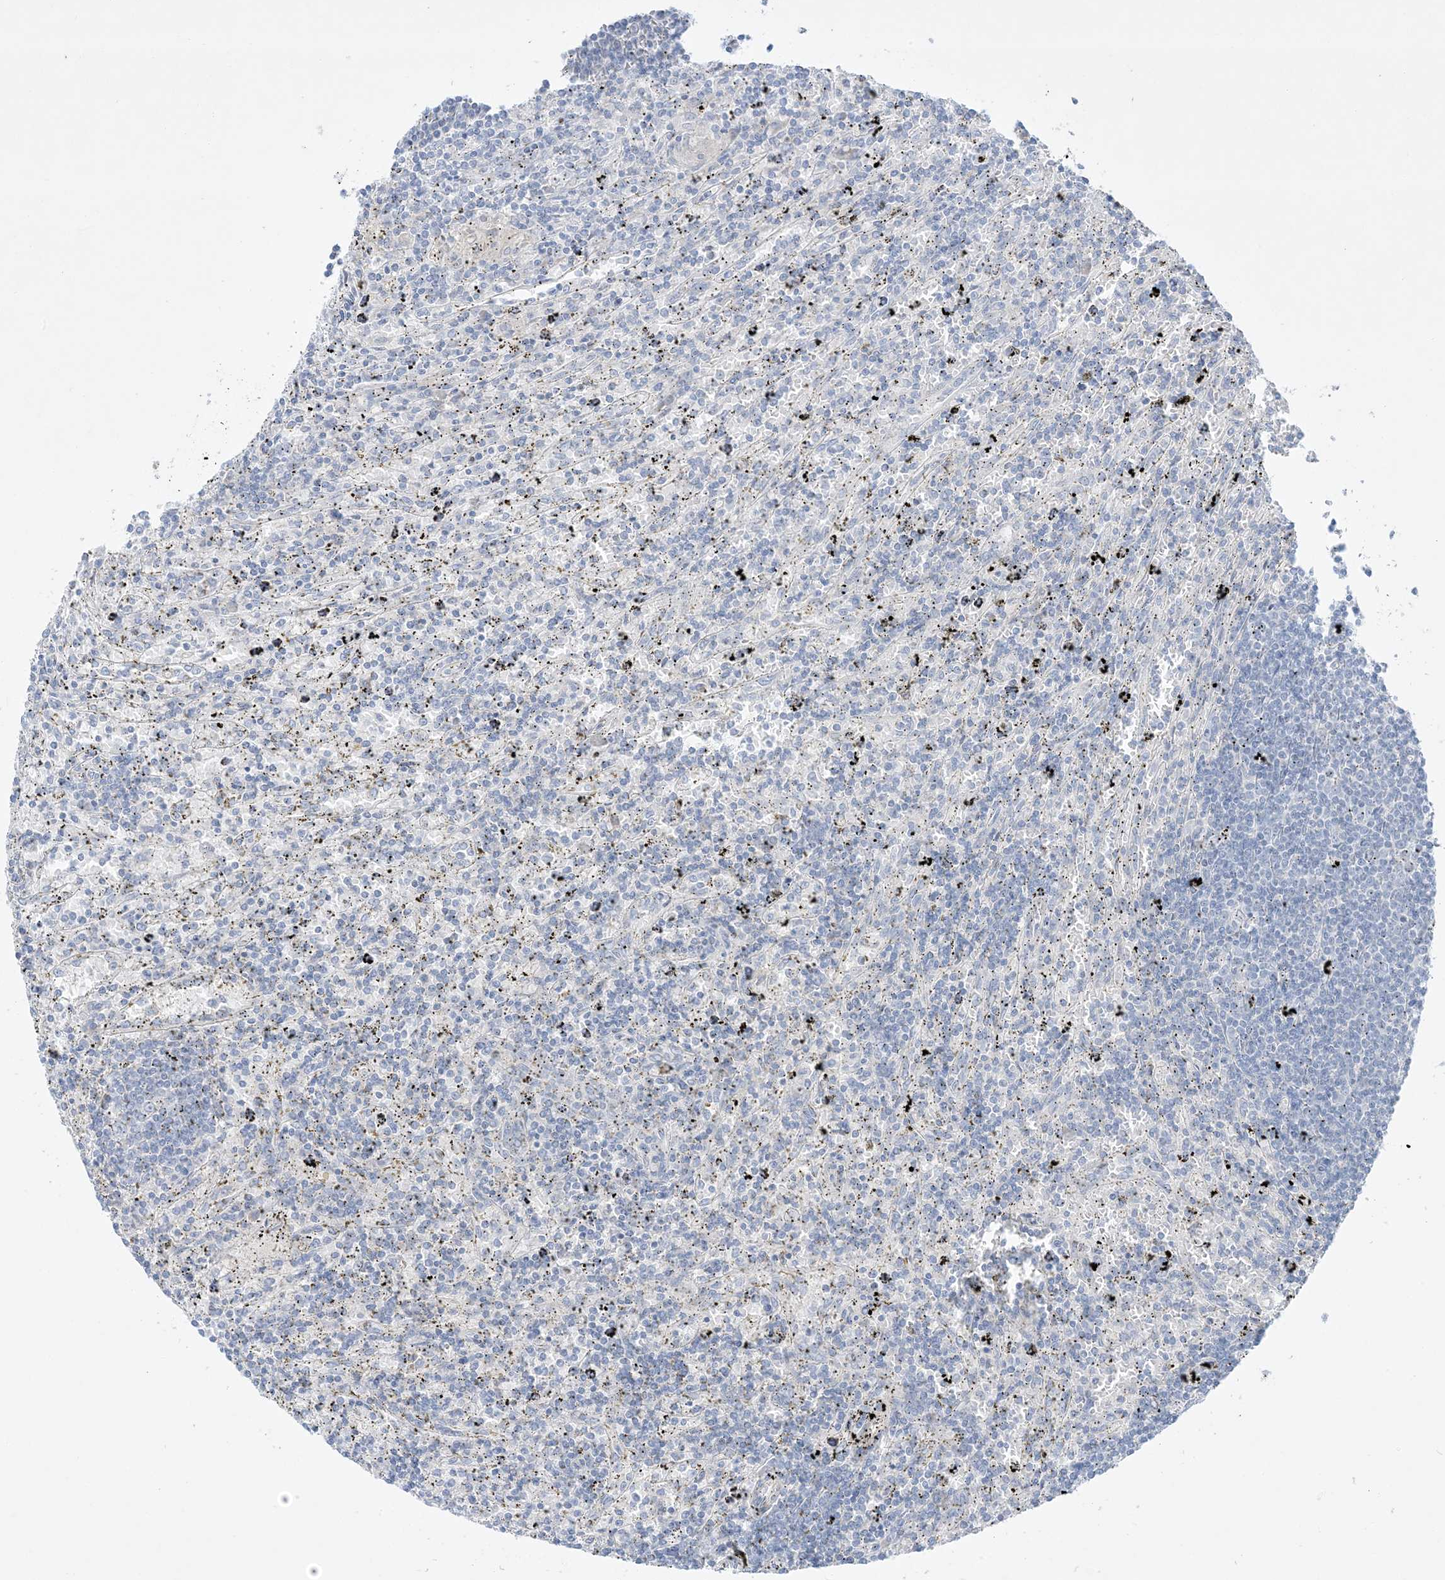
{"staining": {"intensity": "negative", "quantity": "none", "location": "none"}, "tissue": "lymphoma", "cell_type": "Tumor cells", "image_type": "cancer", "snomed": [{"axis": "morphology", "description": "Malignant lymphoma, non-Hodgkin's type, Low grade"}, {"axis": "topography", "description": "Spleen"}], "caption": "Immunohistochemistry image of human malignant lymphoma, non-Hodgkin's type (low-grade) stained for a protein (brown), which reveals no positivity in tumor cells.", "gene": "FAM184A", "patient": {"sex": "male", "age": 76}}